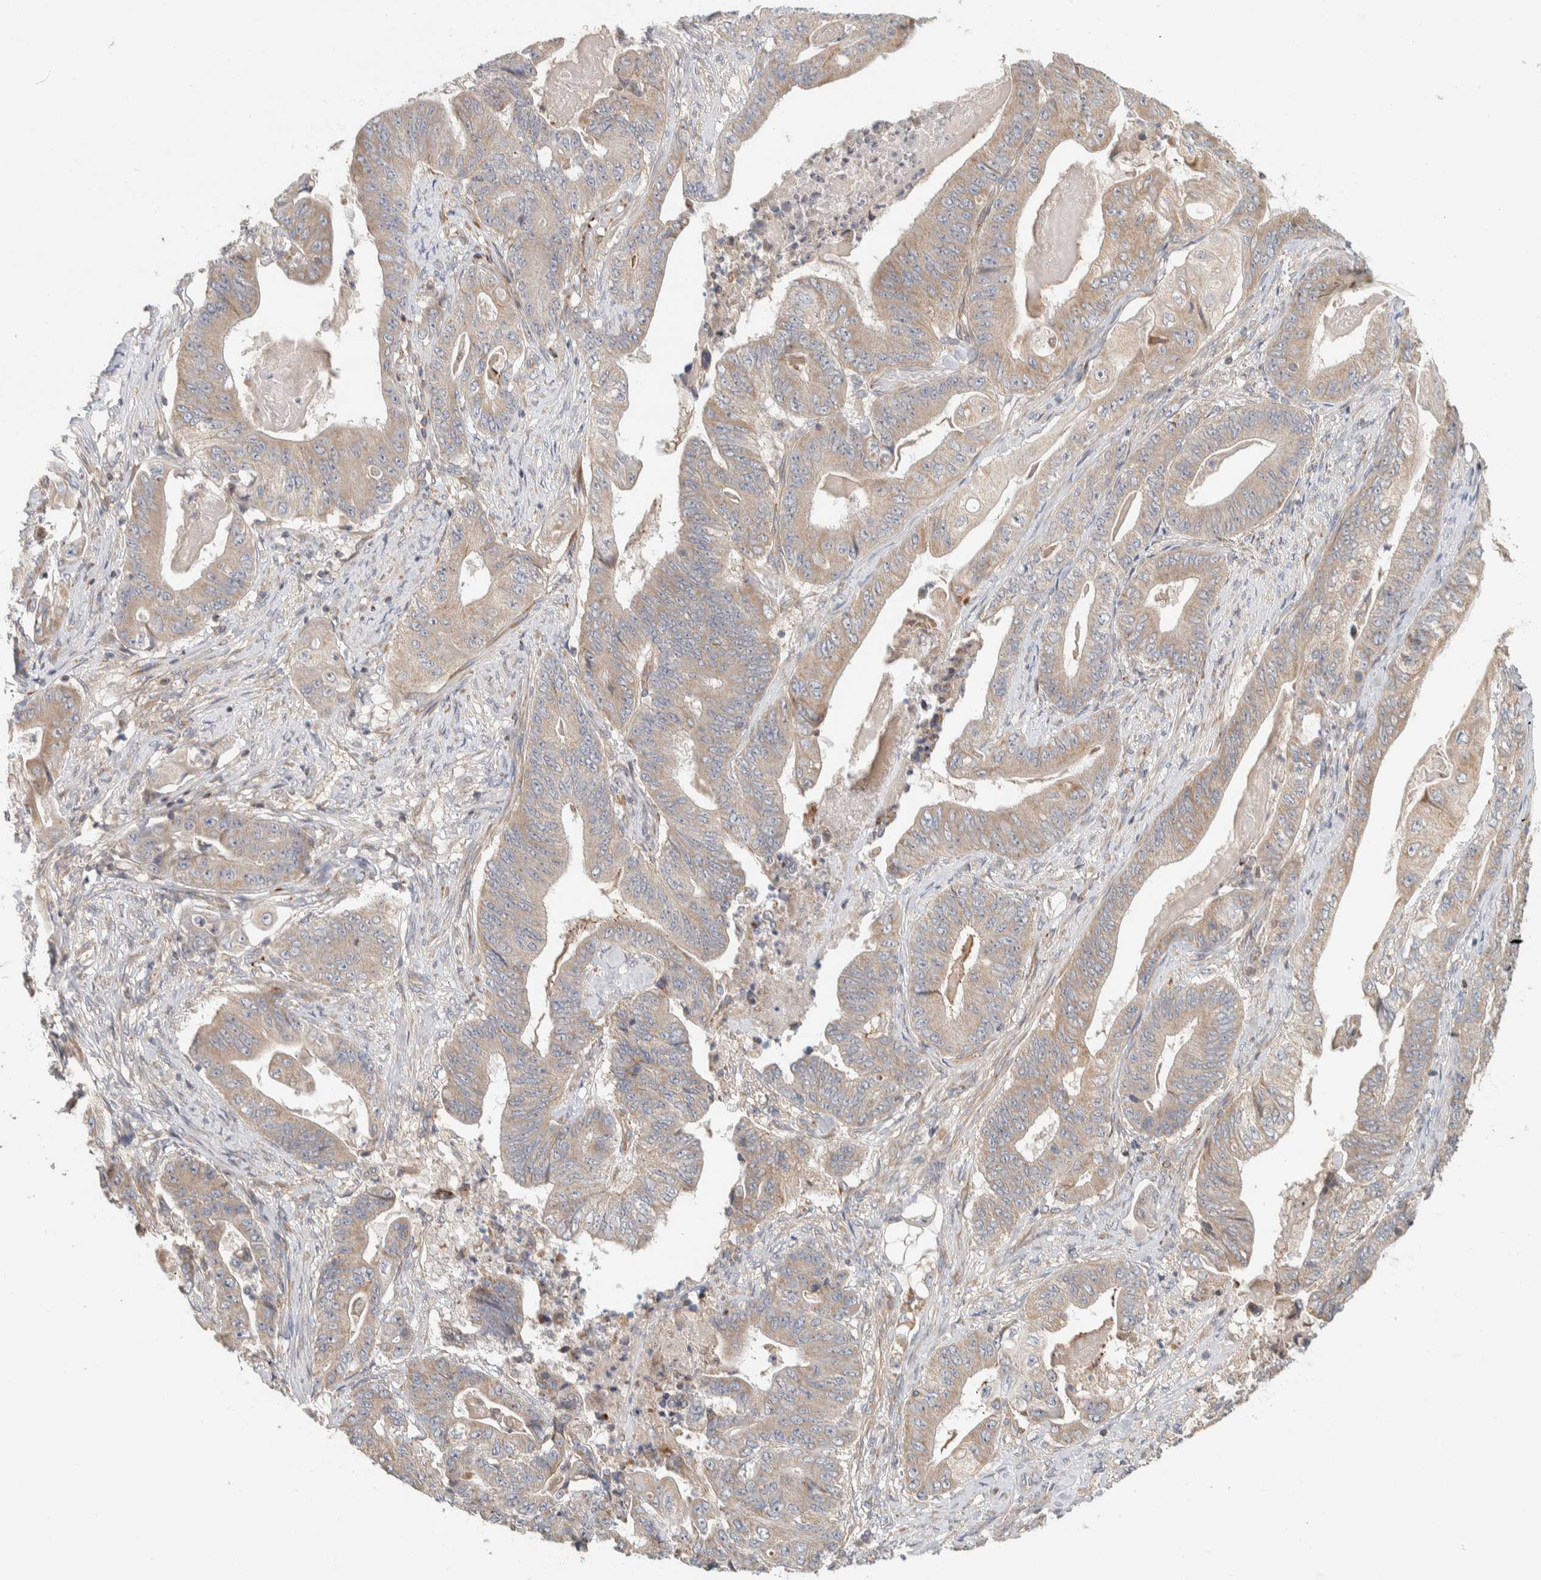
{"staining": {"intensity": "weak", "quantity": ">75%", "location": "cytoplasmic/membranous"}, "tissue": "stomach cancer", "cell_type": "Tumor cells", "image_type": "cancer", "snomed": [{"axis": "morphology", "description": "Adenocarcinoma, NOS"}, {"axis": "topography", "description": "Stomach"}], "caption": "Immunohistochemistry (IHC) photomicrograph of neoplastic tissue: human stomach cancer (adenocarcinoma) stained using IHC exhibits low levels of weak protein expression localized specifically in the cytoplasmic/membranous of tumor cells, appearing as a cytoplasmic/membranous brown color.", "gene": "KIF9", "patient": {"sex": "female", "age": 73}}